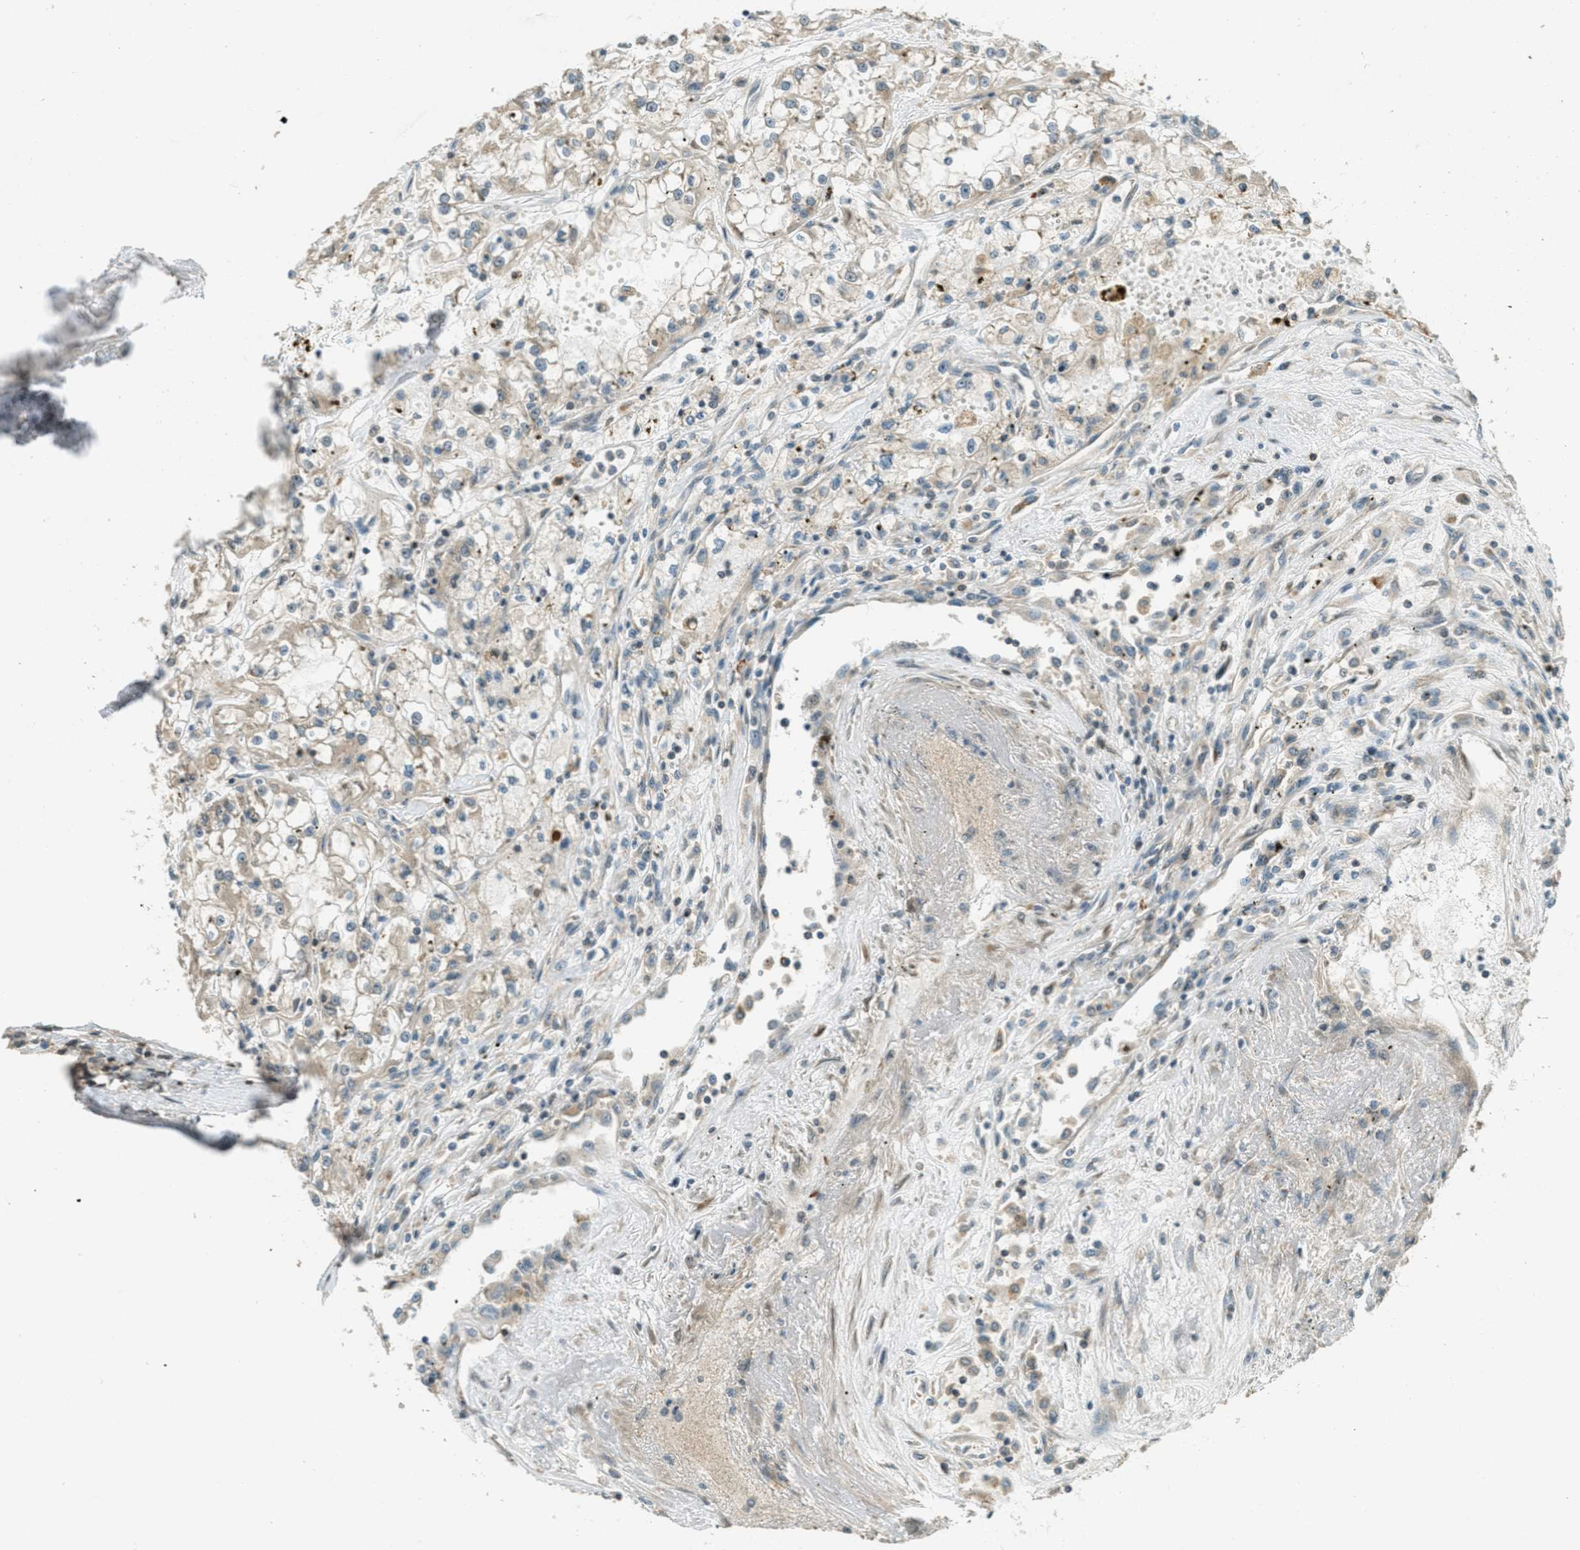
{"staining": {"intensity": "weak", "quantity": ">75%", "location": "cytoplasmic/membranous"}, "tissue": "renal cancer", "cell_type": "Tumor cells", "image_type": "cancer", "snomed": [{"axis": "morphology", "description": "Adenocarcinoma, NOS"}, {"axis": "topography", "description": "Kidney"}], "caption": "The immunohistochemical stain shows weak cytoplasmic/membranous staining in tumor cells of renal cancer (adenocarcinoma) tissue.", "gene": "PTPN23", "patient": {"sex": "female", "age": 52}}